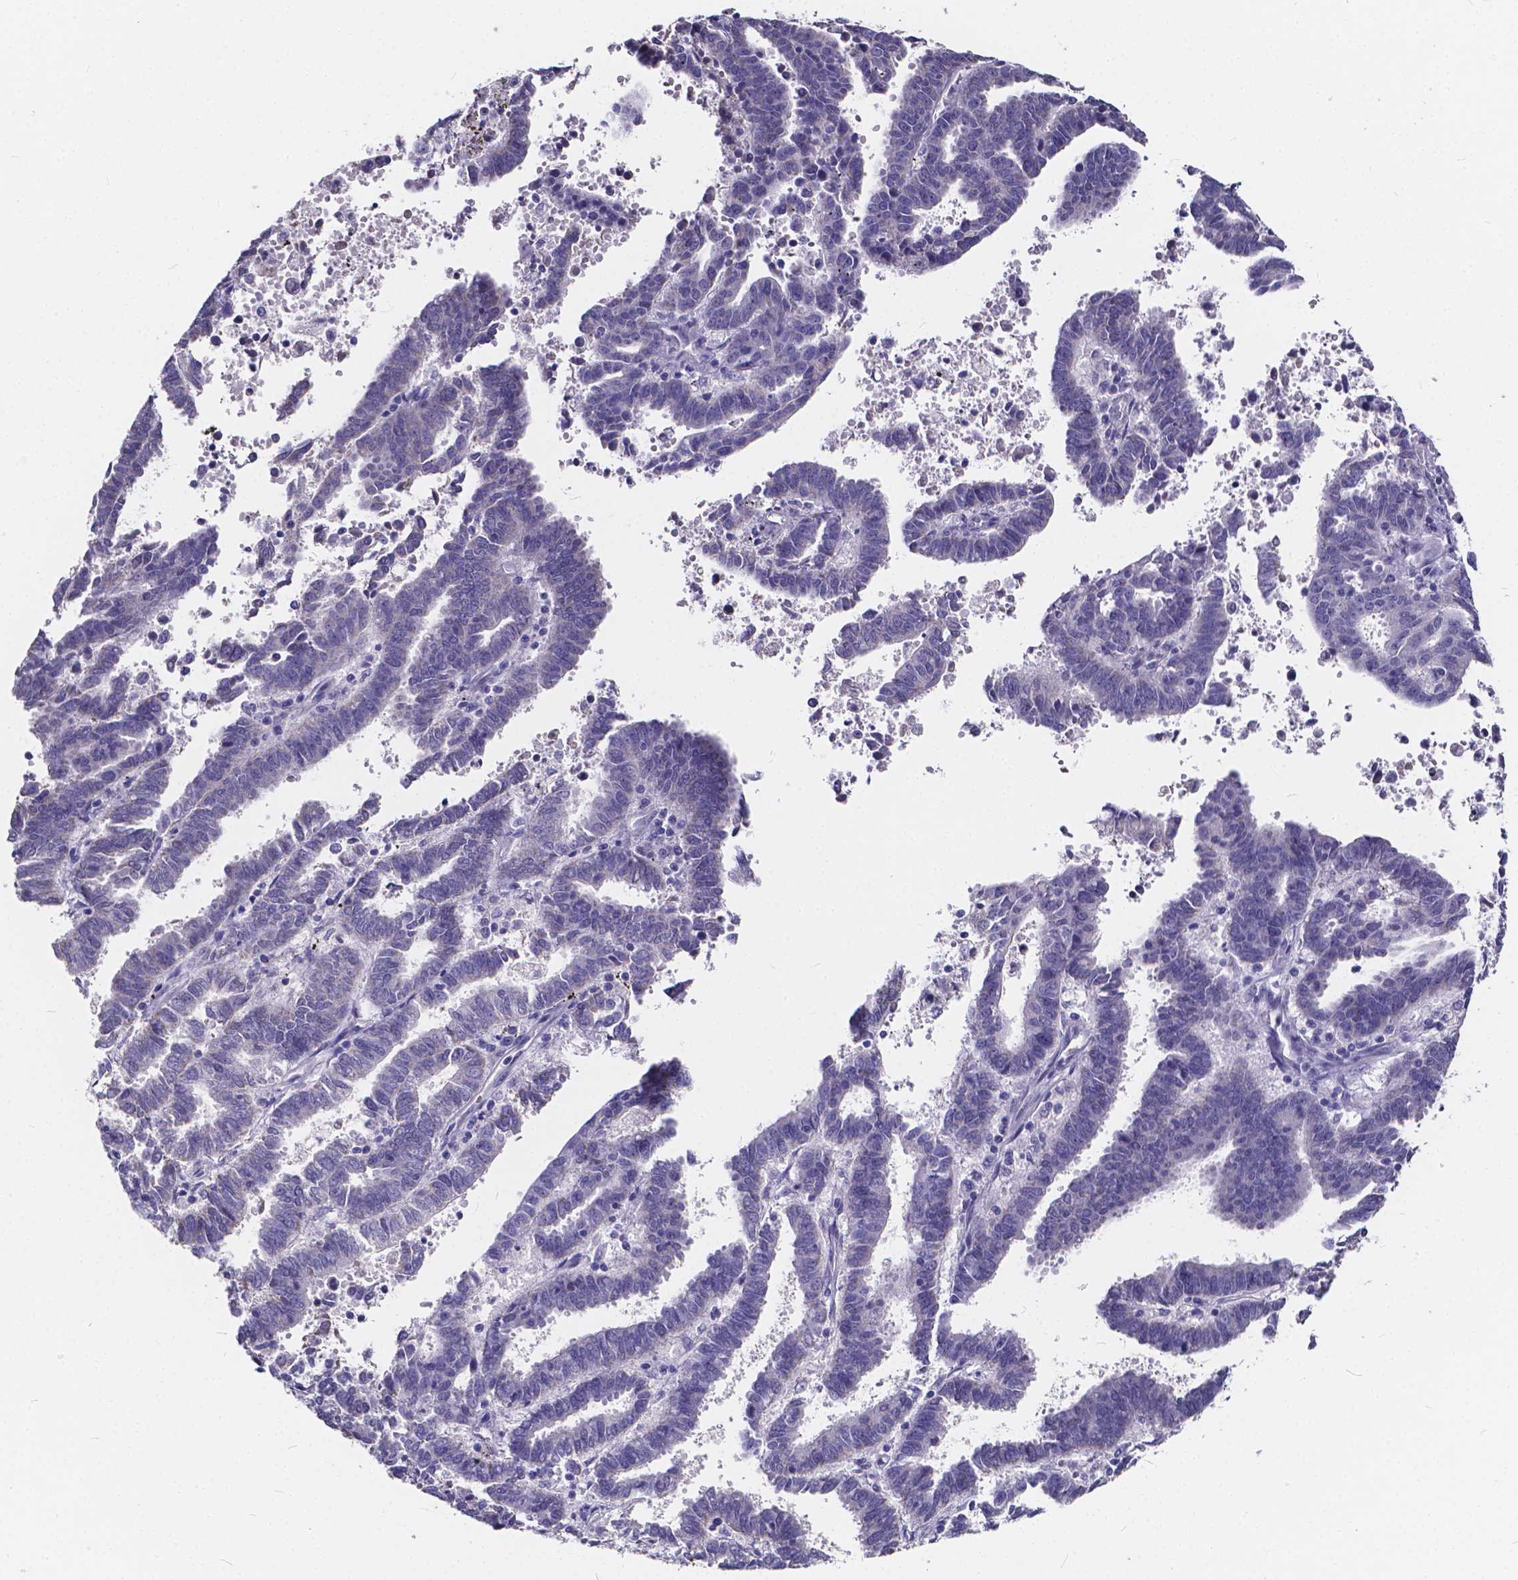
{"staining": {"intensity": "negative", "quantity": "none", "location": "none"}, "tissue": "endometrial cancer", "cell_type": "Tumor cells", "image_type": "cancer", "snomed": [{"axis": "morphology", "description": "Adenocarcinoma, NOS"}, {"axis": "topography", "description": "Uterus"}], "caption": "There is no significant positivity in tumor cells of endometrial adenocarcinoma.", "gene": "SPEF2", "patient": {"sex": "female", "age": 83}}